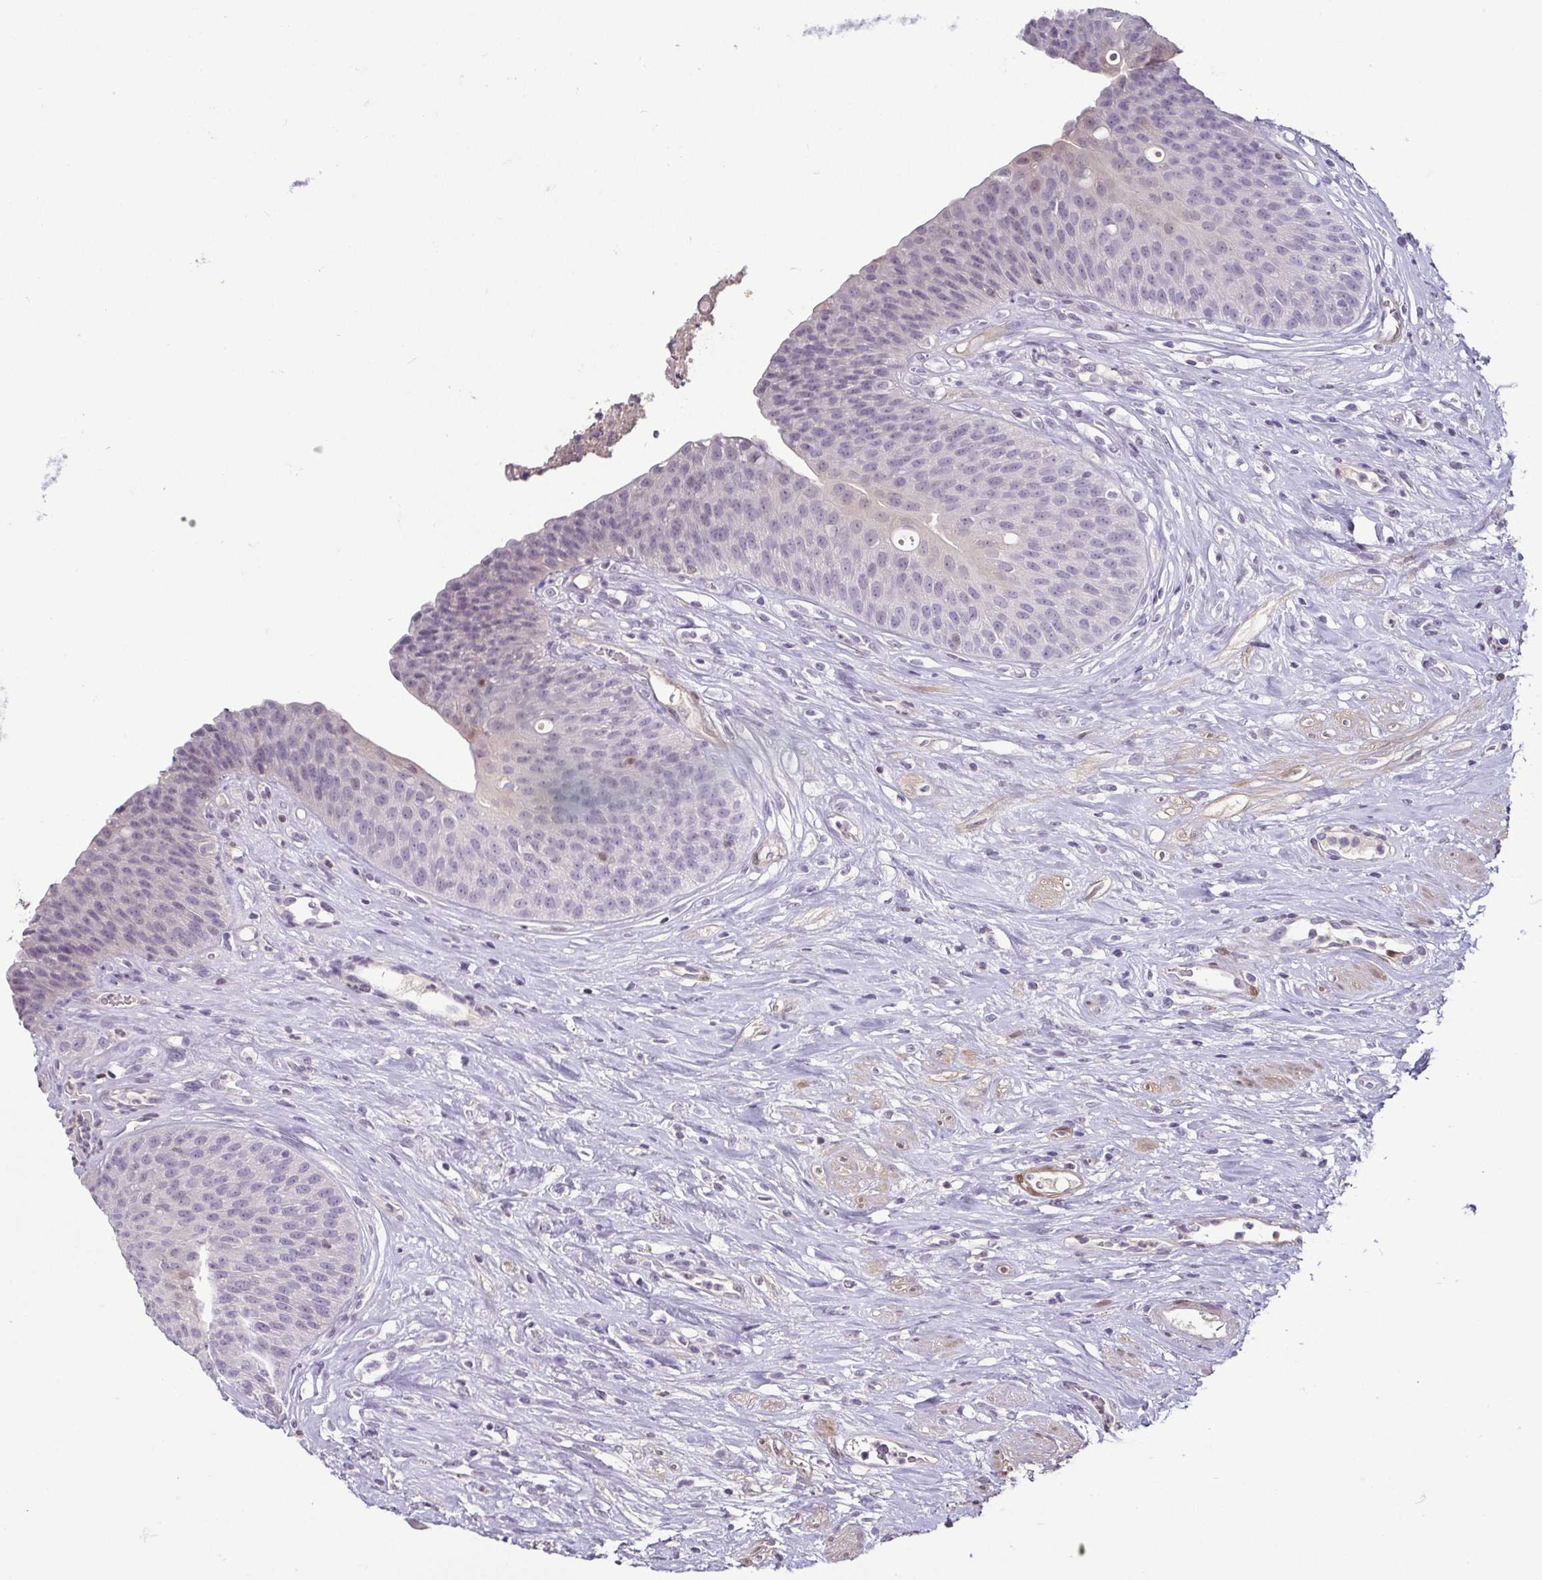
{"staining": {"intensity": "negative", "quantity": "none", "location": "none"}, "tissue": "urinary bladder", "cell_type": "Urothelial cells", "image_type": "normal", "snomed": [{"axis": "morphology", "description": "Normal tissue, NOS"}, {"axis": "topography", "description": "Urinary bladder"}], "caption": "Urinary bladder was stained to show a protein in brown. There is no significant positivity in urothelial cells. (DAB IHC with hematoxylin counter stain).", "gene": "HOPX", "patient": {"sex": "female", "age": 56}}